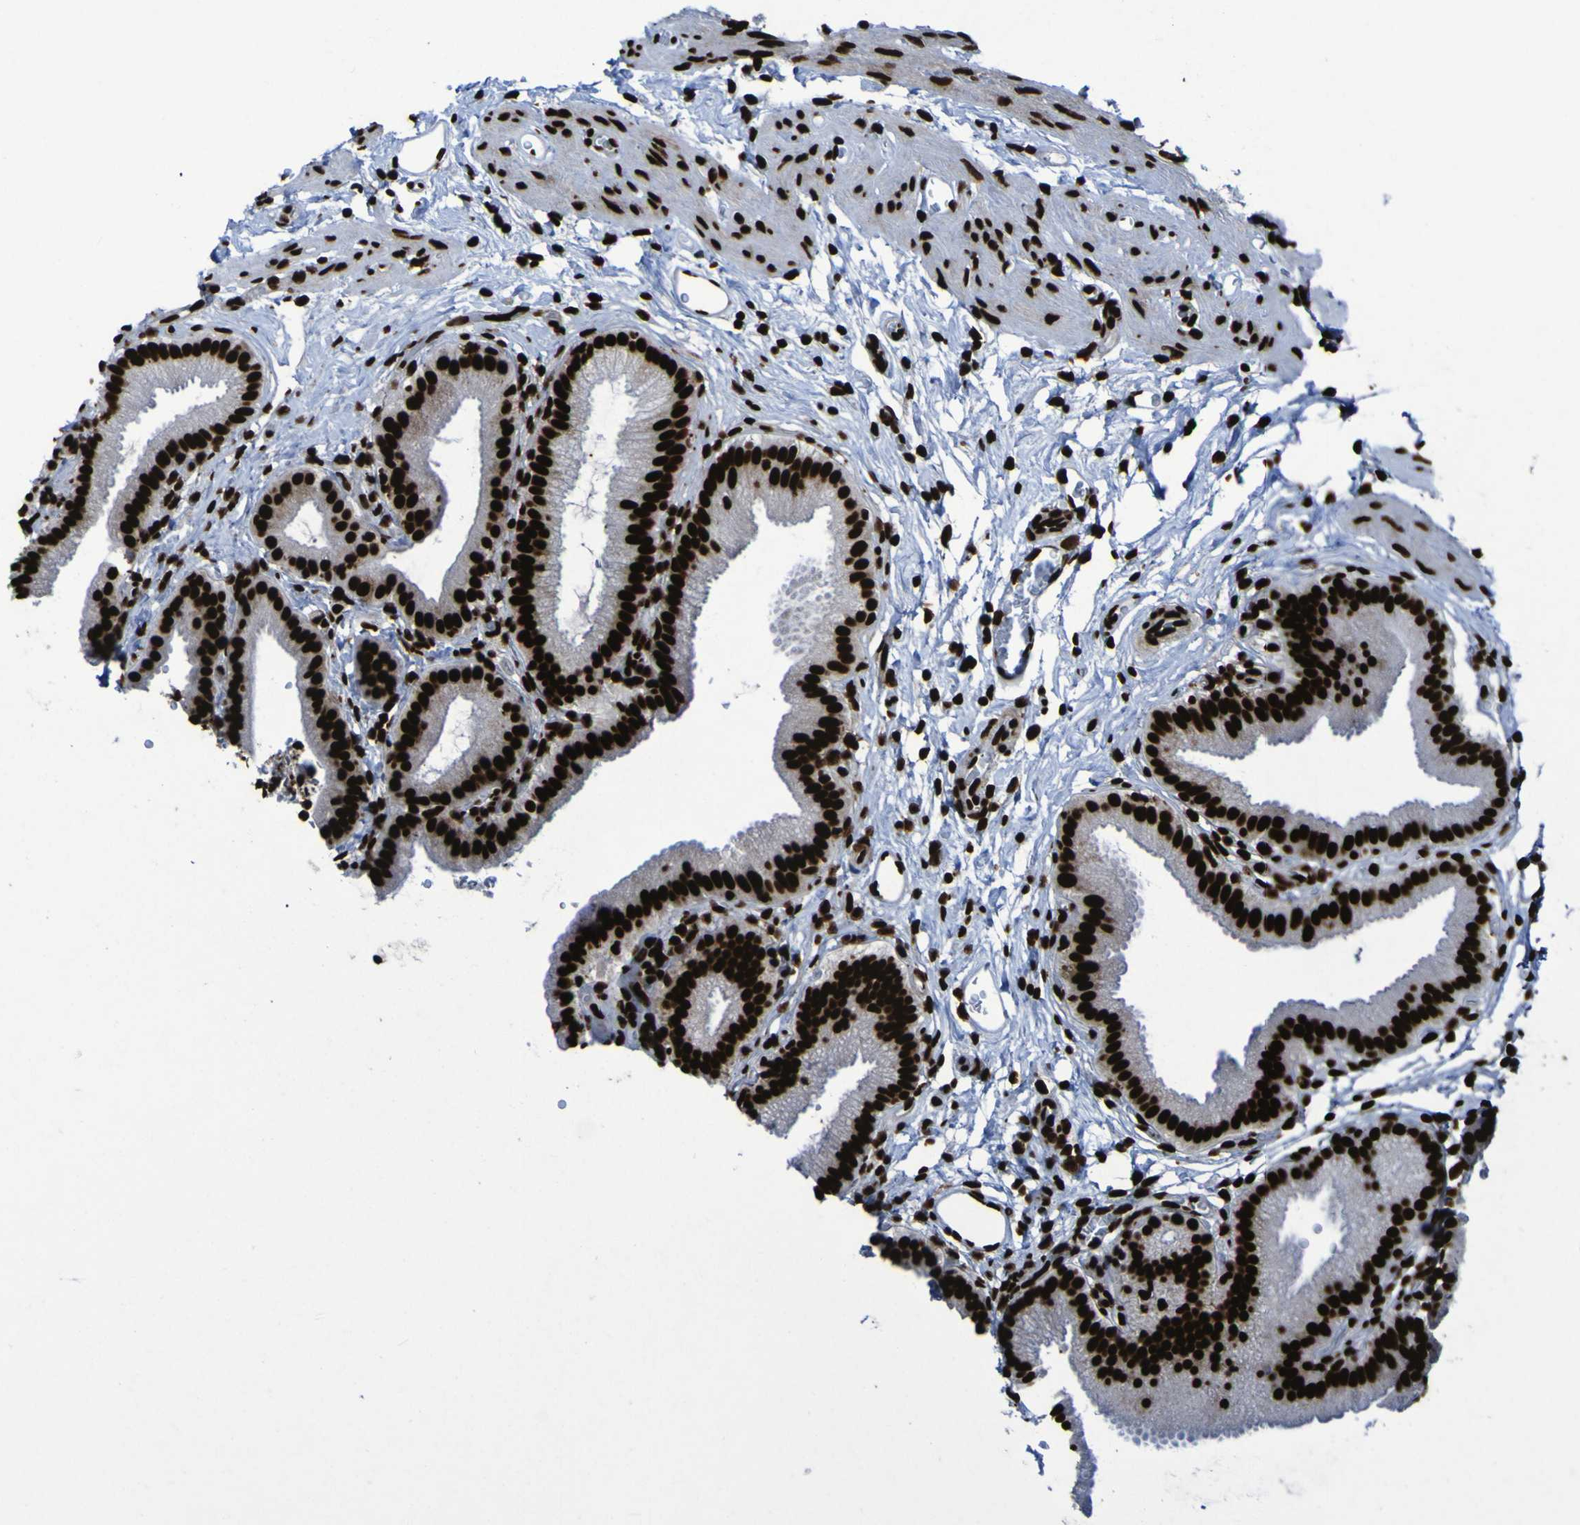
{"staining": {"intensity": "strong", "quantity": ">75%", "location": "nuclear"}, "tissue": "gallbladder", "cell_type": "Glandular cells", "image_type": "normal", "snomed": [{"axis": "morphology", "description": "Normal tissue, NOS"}, {"axis": "topography", "description": "Gallbladder"}], "caption": "Glandular cells reveal high levels of strong nuclear positivity in approximately >75% of cells in unremarkable human gallbladder. (brown staining indicates protein expression, while blue staining denotes nuclei).", "gene": "NPM1", "patient": {"sex": "male", "age": 54}}